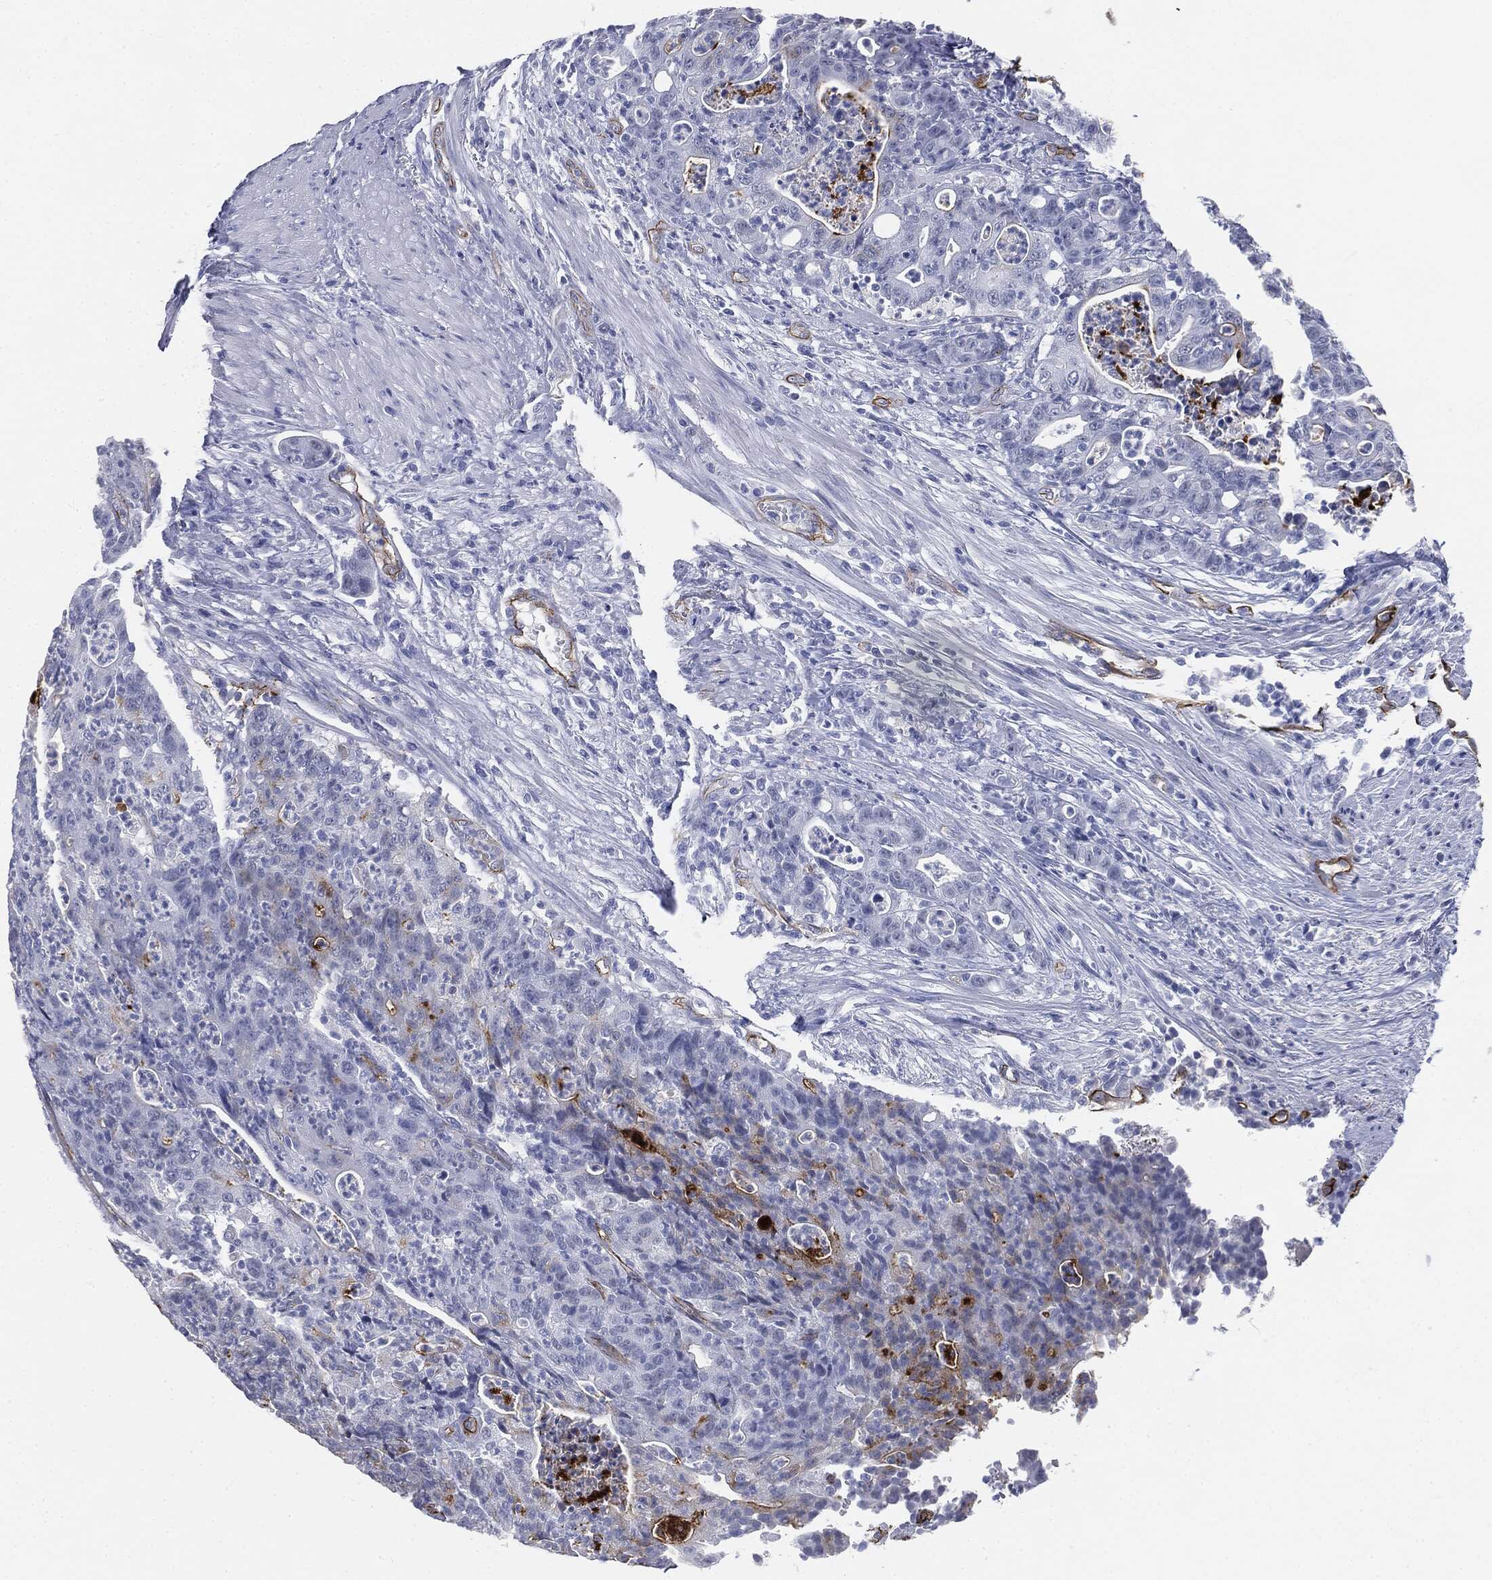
{"staining": {"intensity": "negative", "quantity": "none", "location": "none"}, "tissue": "colorectal cancer", "cell_type": "Tumor cells", "image_type": "cancer", "snomed": [{"axis": "morphology", "description": "Adenocarcinoma, NOS"}, {"axis": "topography", "description": "Colon"}], "caption": "Tumor cells show no significant positivity in colorectal cancer.", "gene": "MUC5AC", "patient": {"sex": "male", "age": 70}}